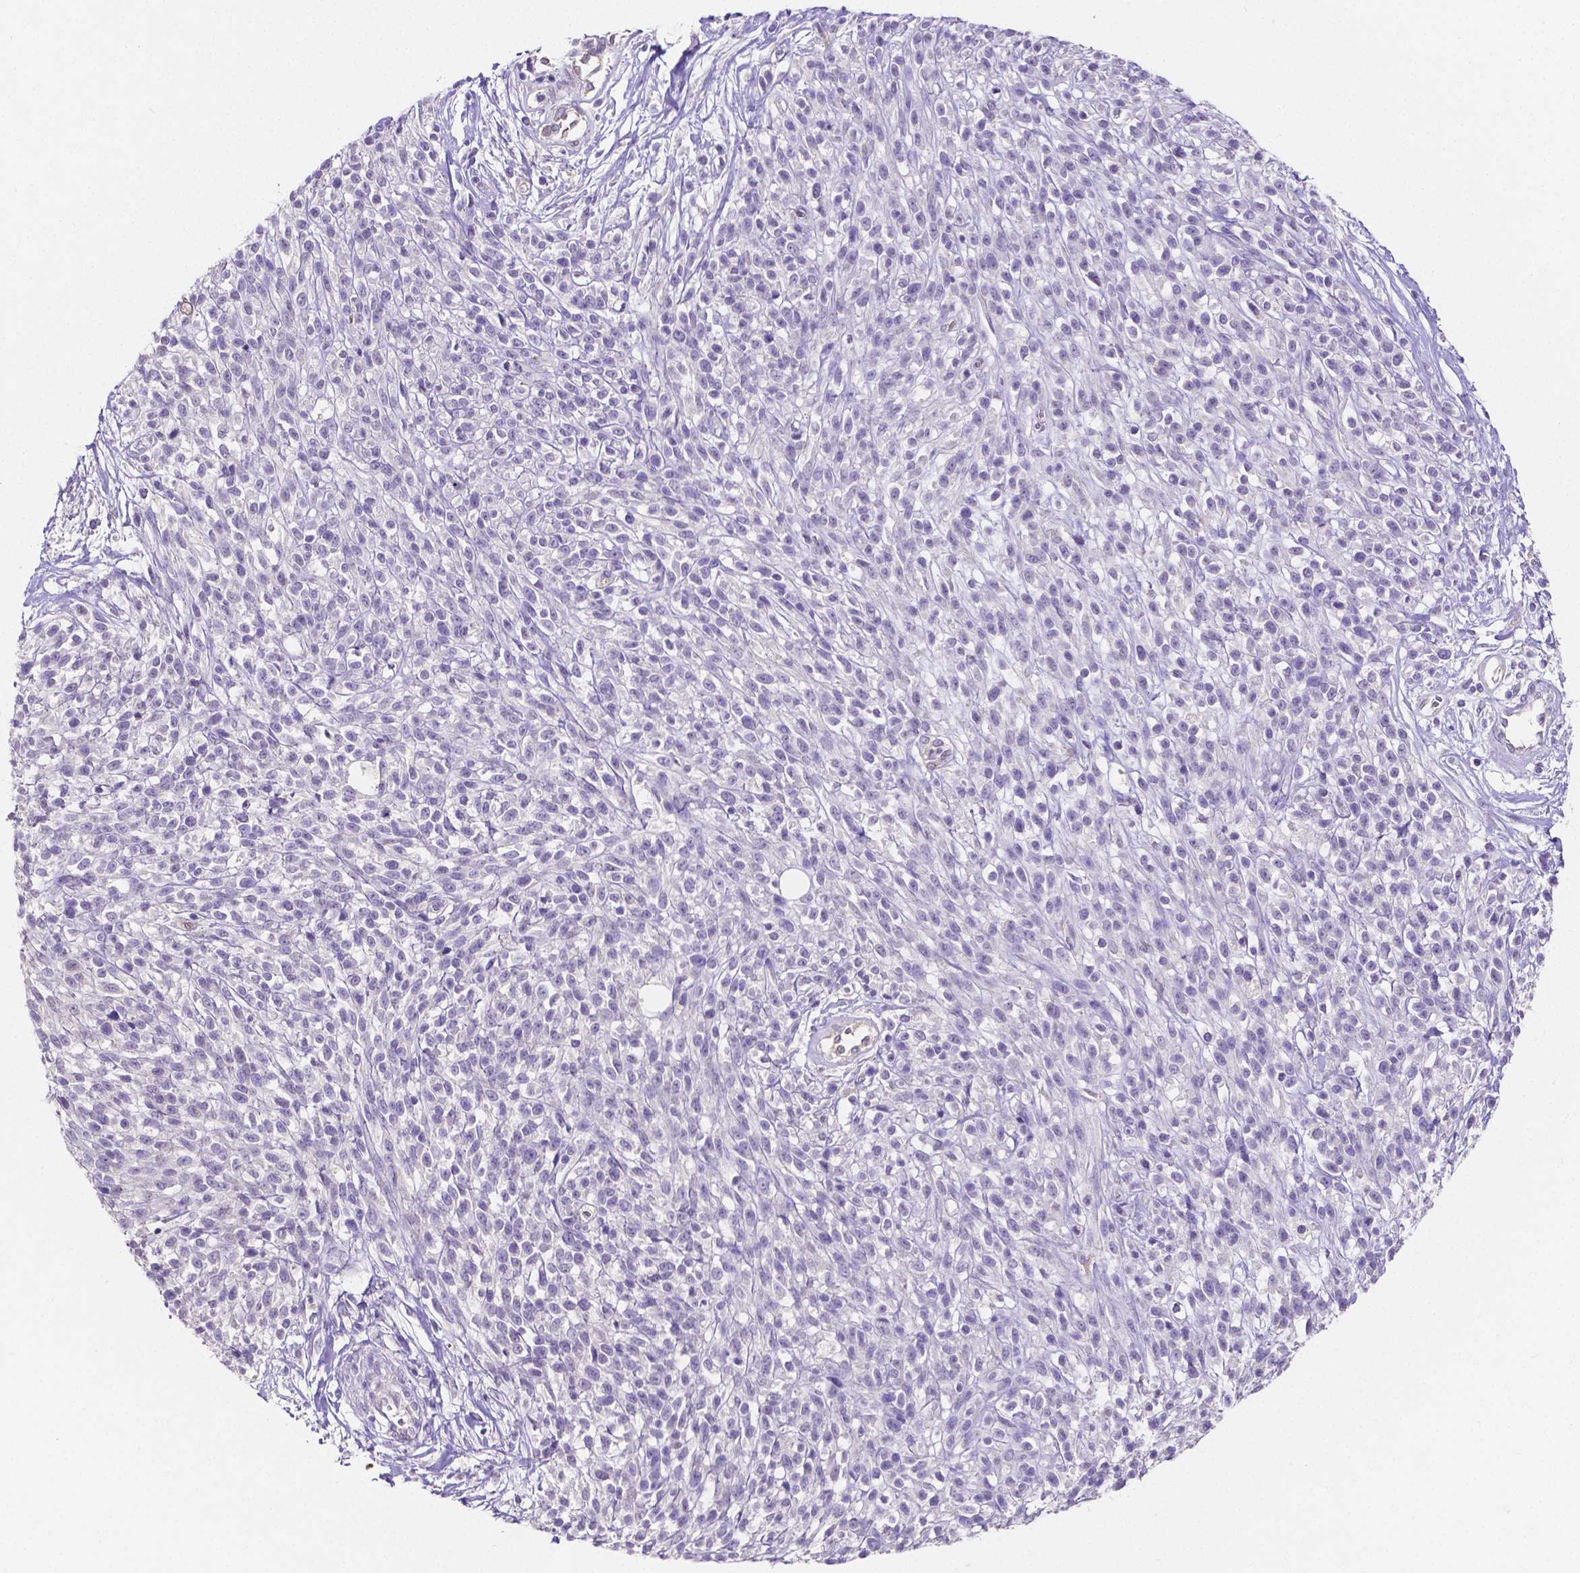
{"staining": {"intensity": "negative", "quantity": "none", "location": "none"}, "tissue": "melanoma", "cell_type": "Tumor cells", "image_type": "cancer", "snomed": [{"axis": "morphology", "description": "Malignant melanoma, NOS"}, {"axis": "topography", "description": "Skin"}, {"axis": "topography", "description": "Skin of trunk"}], "caption": "Malignant melanoma was stained to show a protein in brown. There is no significant staining in tumor cells.", "gene": "MMP9", "patient": {"sex": "male", "age": 74}}